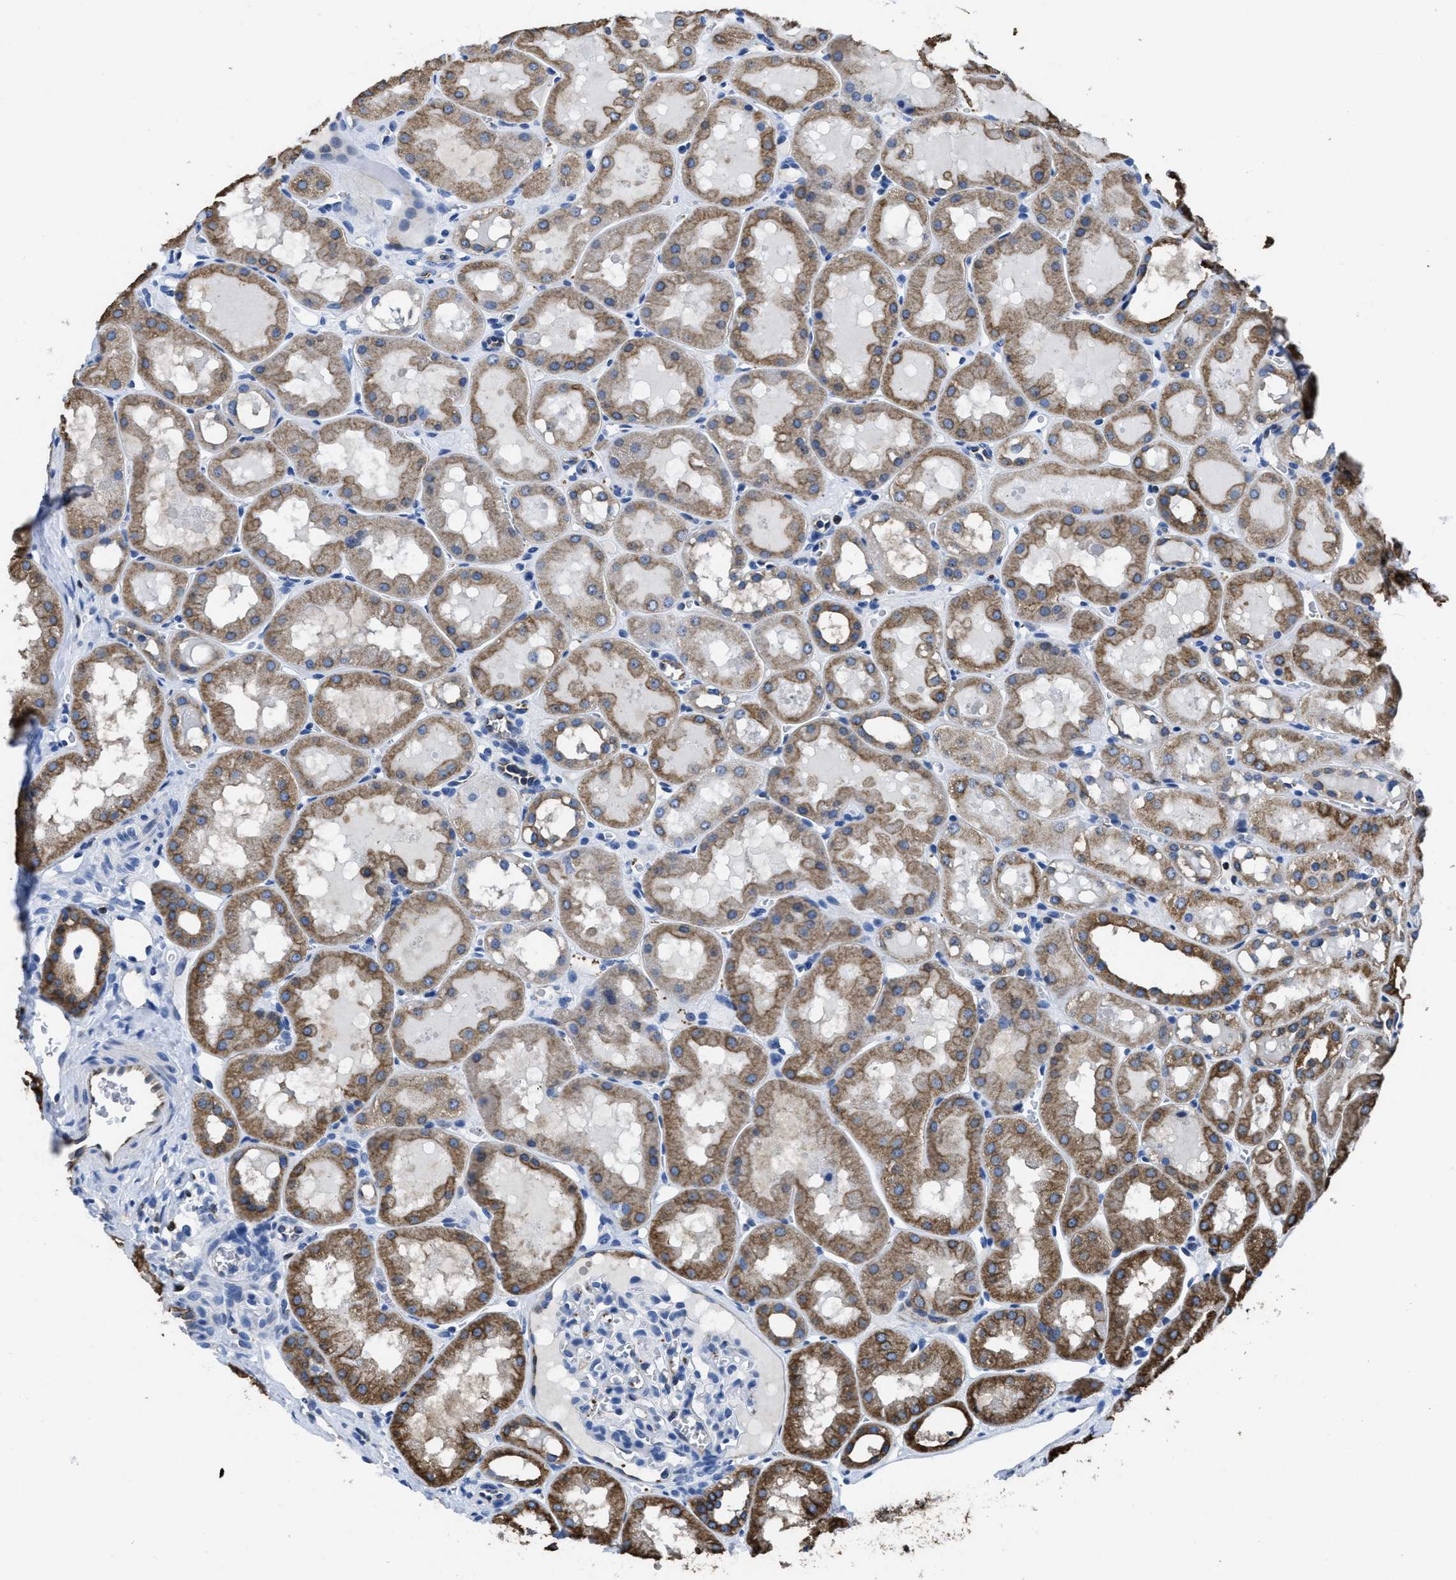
{"staining": {"intensity": "negative", "quantity": "none", "location": "none"}, "tissue": "kidney", "cell_type": "Cells in glomeruli", "image_type": "normal", "snomed": [{"axis": "morphology", "description": "Normal tissue, NOS"}, {"axis": "topography", "description": "Kidney"}, {"axis": "topography", "description": "Urinary bladder"}], "caption": "High power microscopy histopathology image of an IHC image of benign kidney, revealing no significant expression in cells in glomeruli.", "gene": "ITGA3", "patient": {"sex": "male", "age": 16}}